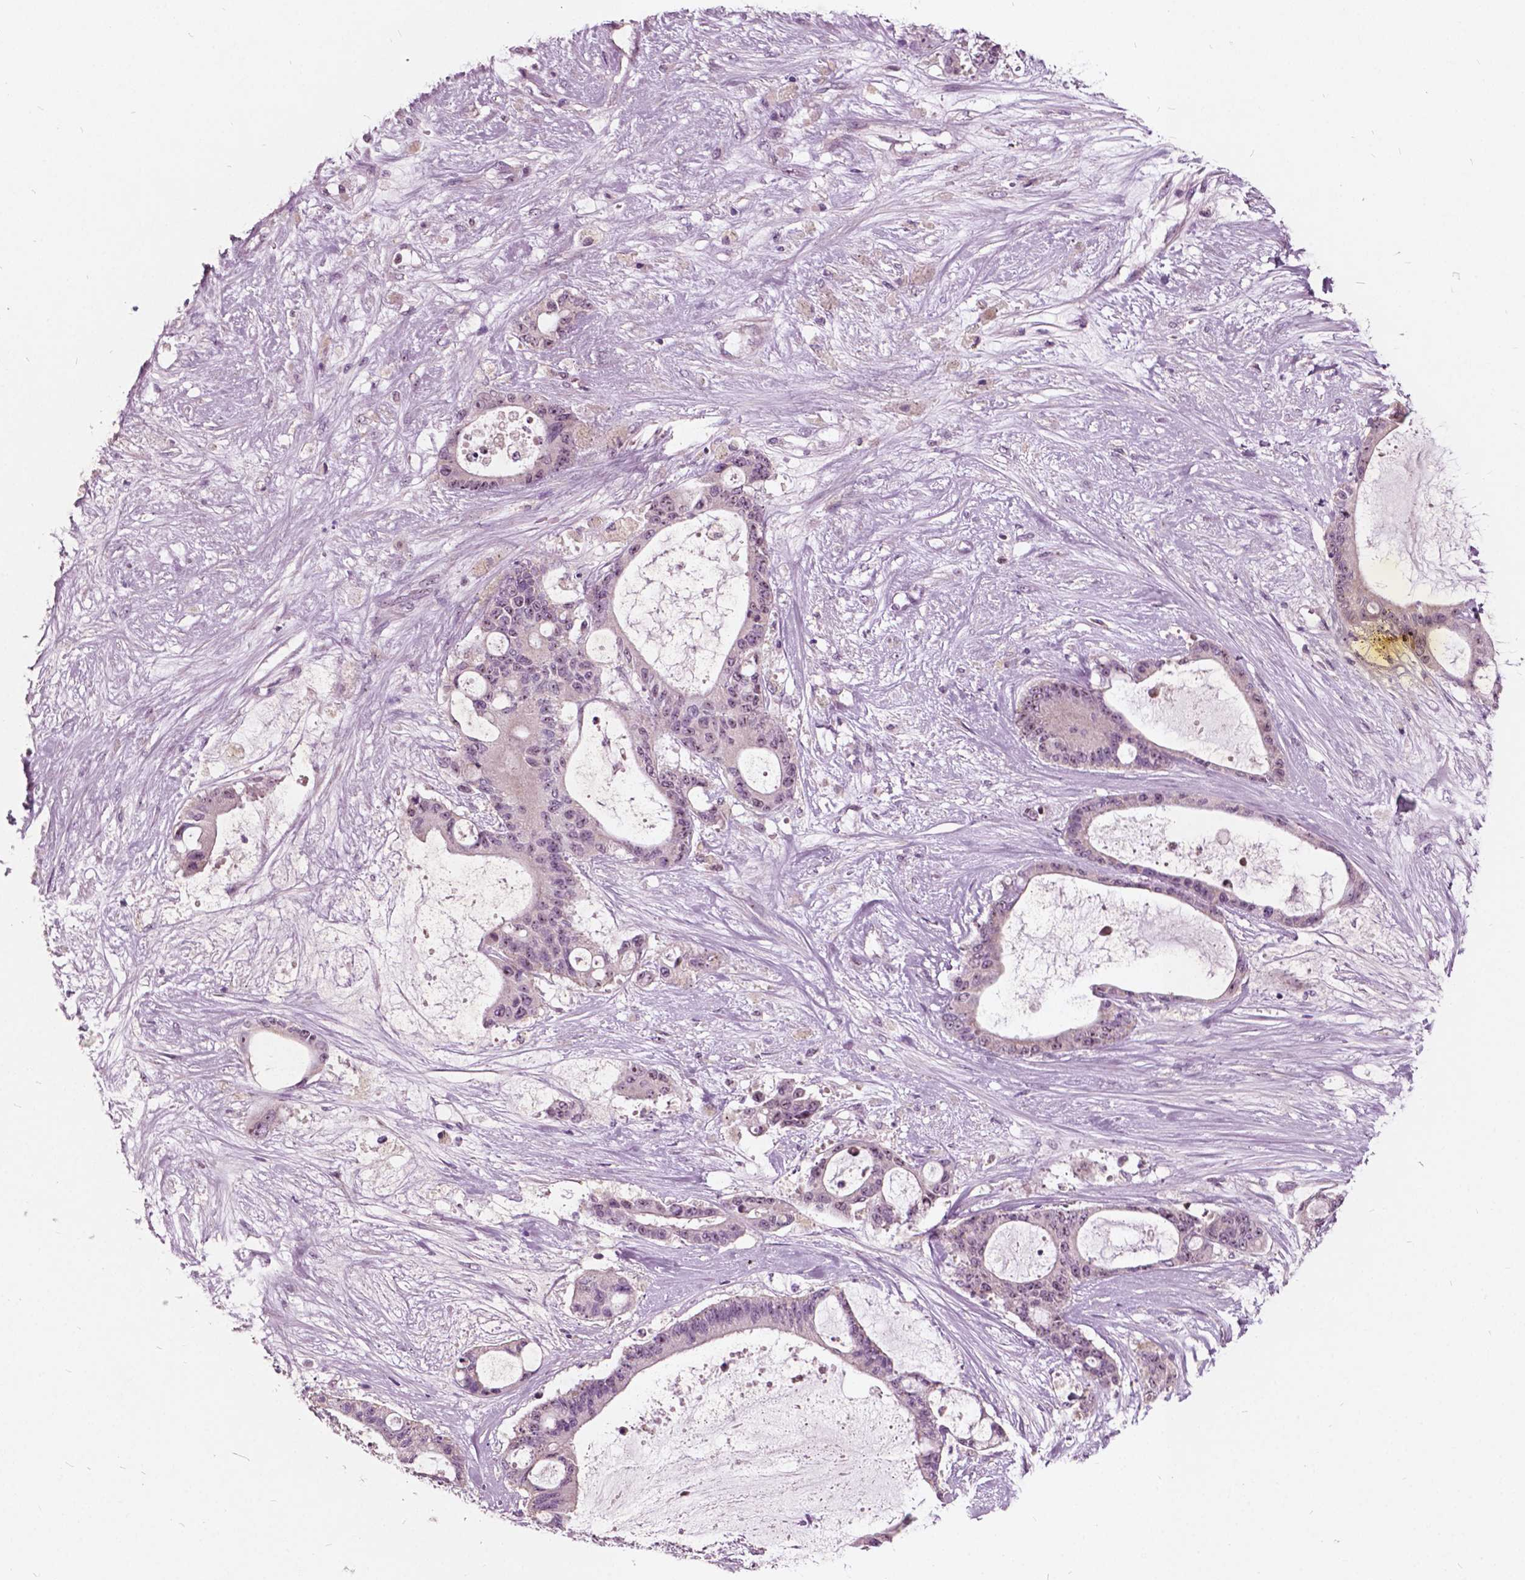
{"staining": {"intensity": "weak", "quantity": "<25%", "location": "nuclear"}, "tissue": "liver cancer", "cell_type": "Tumor cells", "image_type": "cancer", "snomed": [{"axis": "morphology", "description": "Normal tissue, NOS"}, {"axis": "morphology", "description": "Cholangiocarcinoma"}, {"axis": "topography", "description": "Liver"}, {"axis": "topography", "description": "Peripheral nerve tissue"}], "caption": "Human liver cancer stained for a protein using immunohistochemistry (IHC) shows no expression in tumor cells.", "gene": "ODF3L2", "patient": {"sex": "female", "age": 73}}